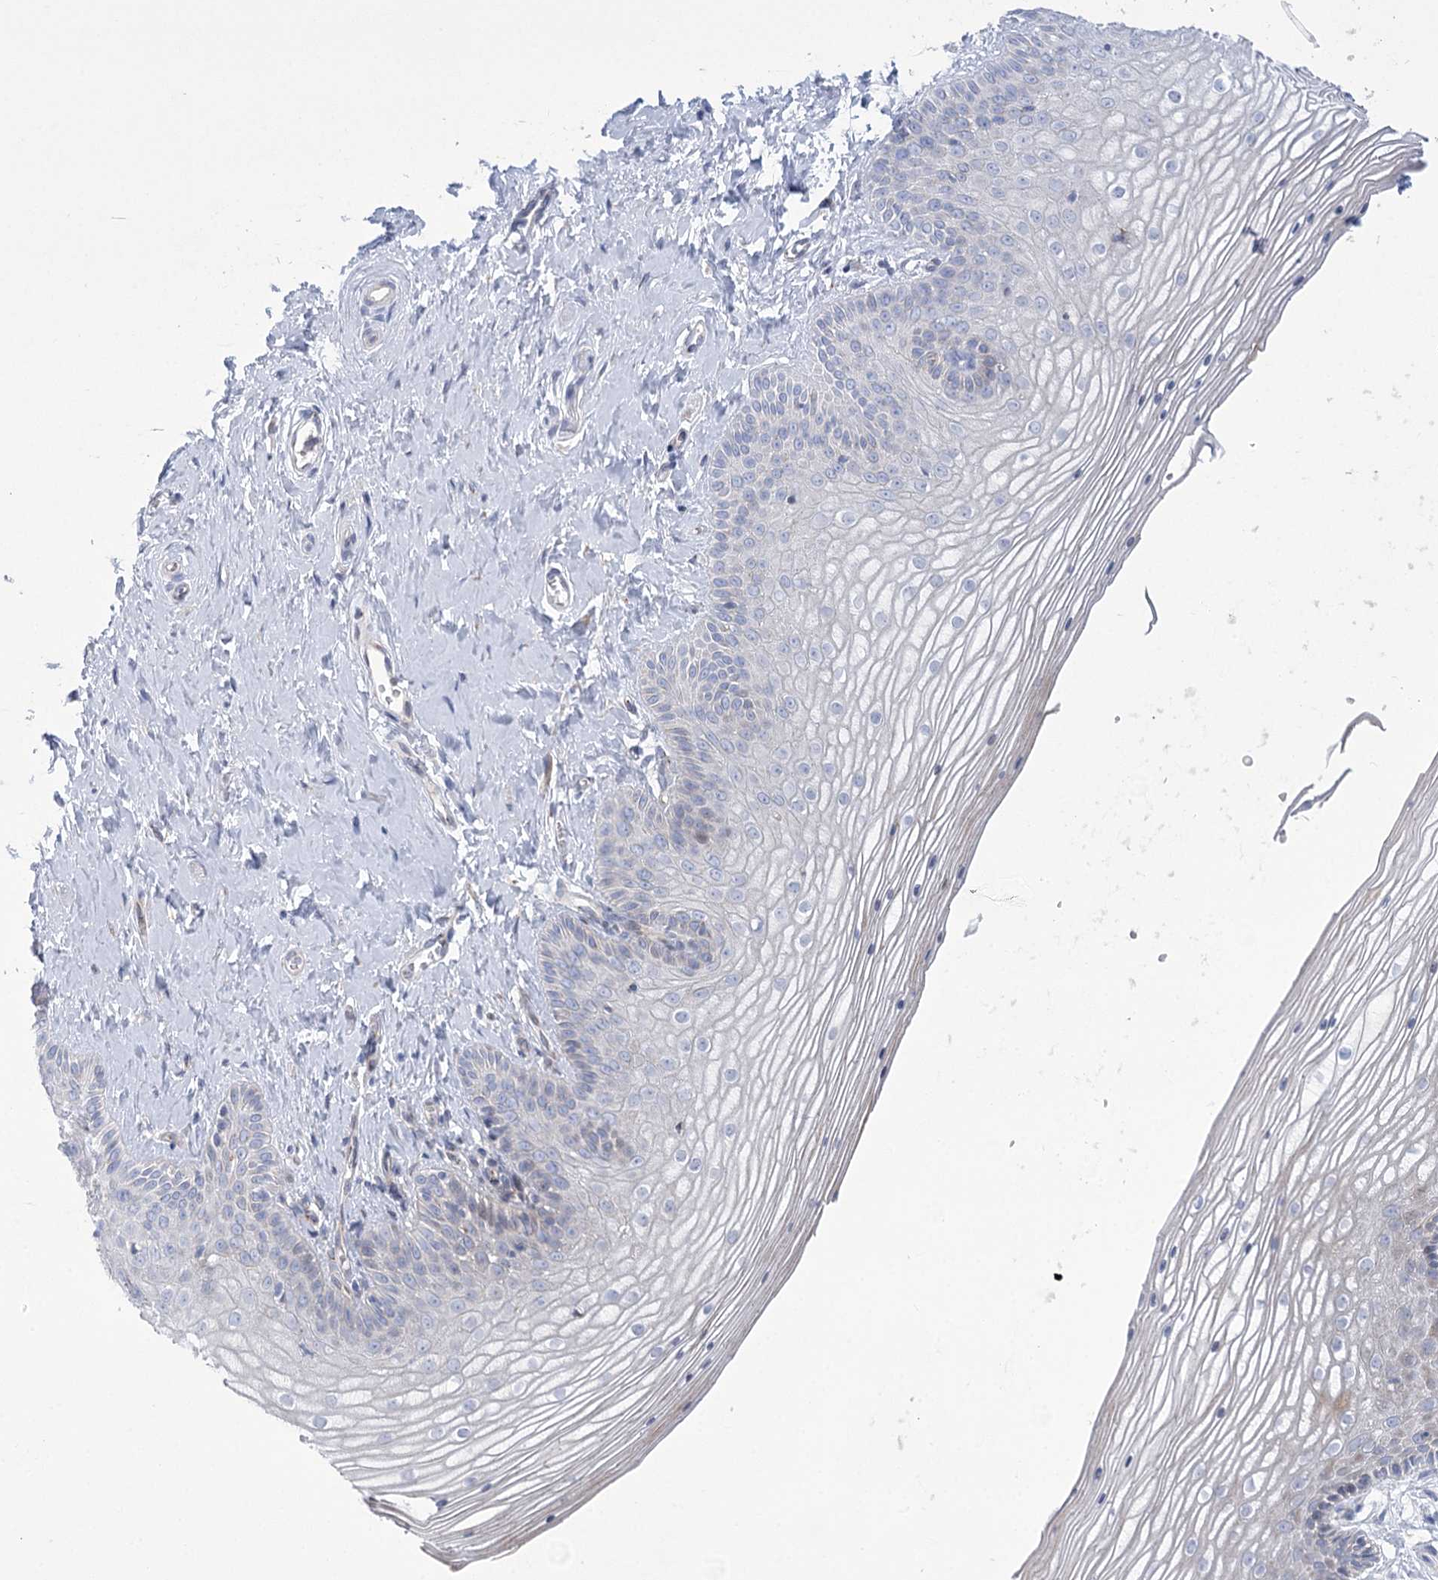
{"staining": {"intensity": "moderate", "quantity": "25%-75%", "location": "cytoplasmic/membranous"}, "tissue": "vagina", "cell_type": "Squamous epithelial cells", "image_type": "normal", "snomed": [{"axis": "morphology", "description": "Normal tissue, NOS"}, {"axis": "topography", "description": "Vagina"}, {"axis": "topography", "description": "Cervix"}], "caption": "This micrograph displays benign vagina stained with IHC to label a protein in brown. The cytoplasmic/membranous of squamous epithelial cells show moderate positivity for the protein. Nuclei are counter-stained blue.", "gene": "NME7", "patient": {"sex": "female", "age": 40}}